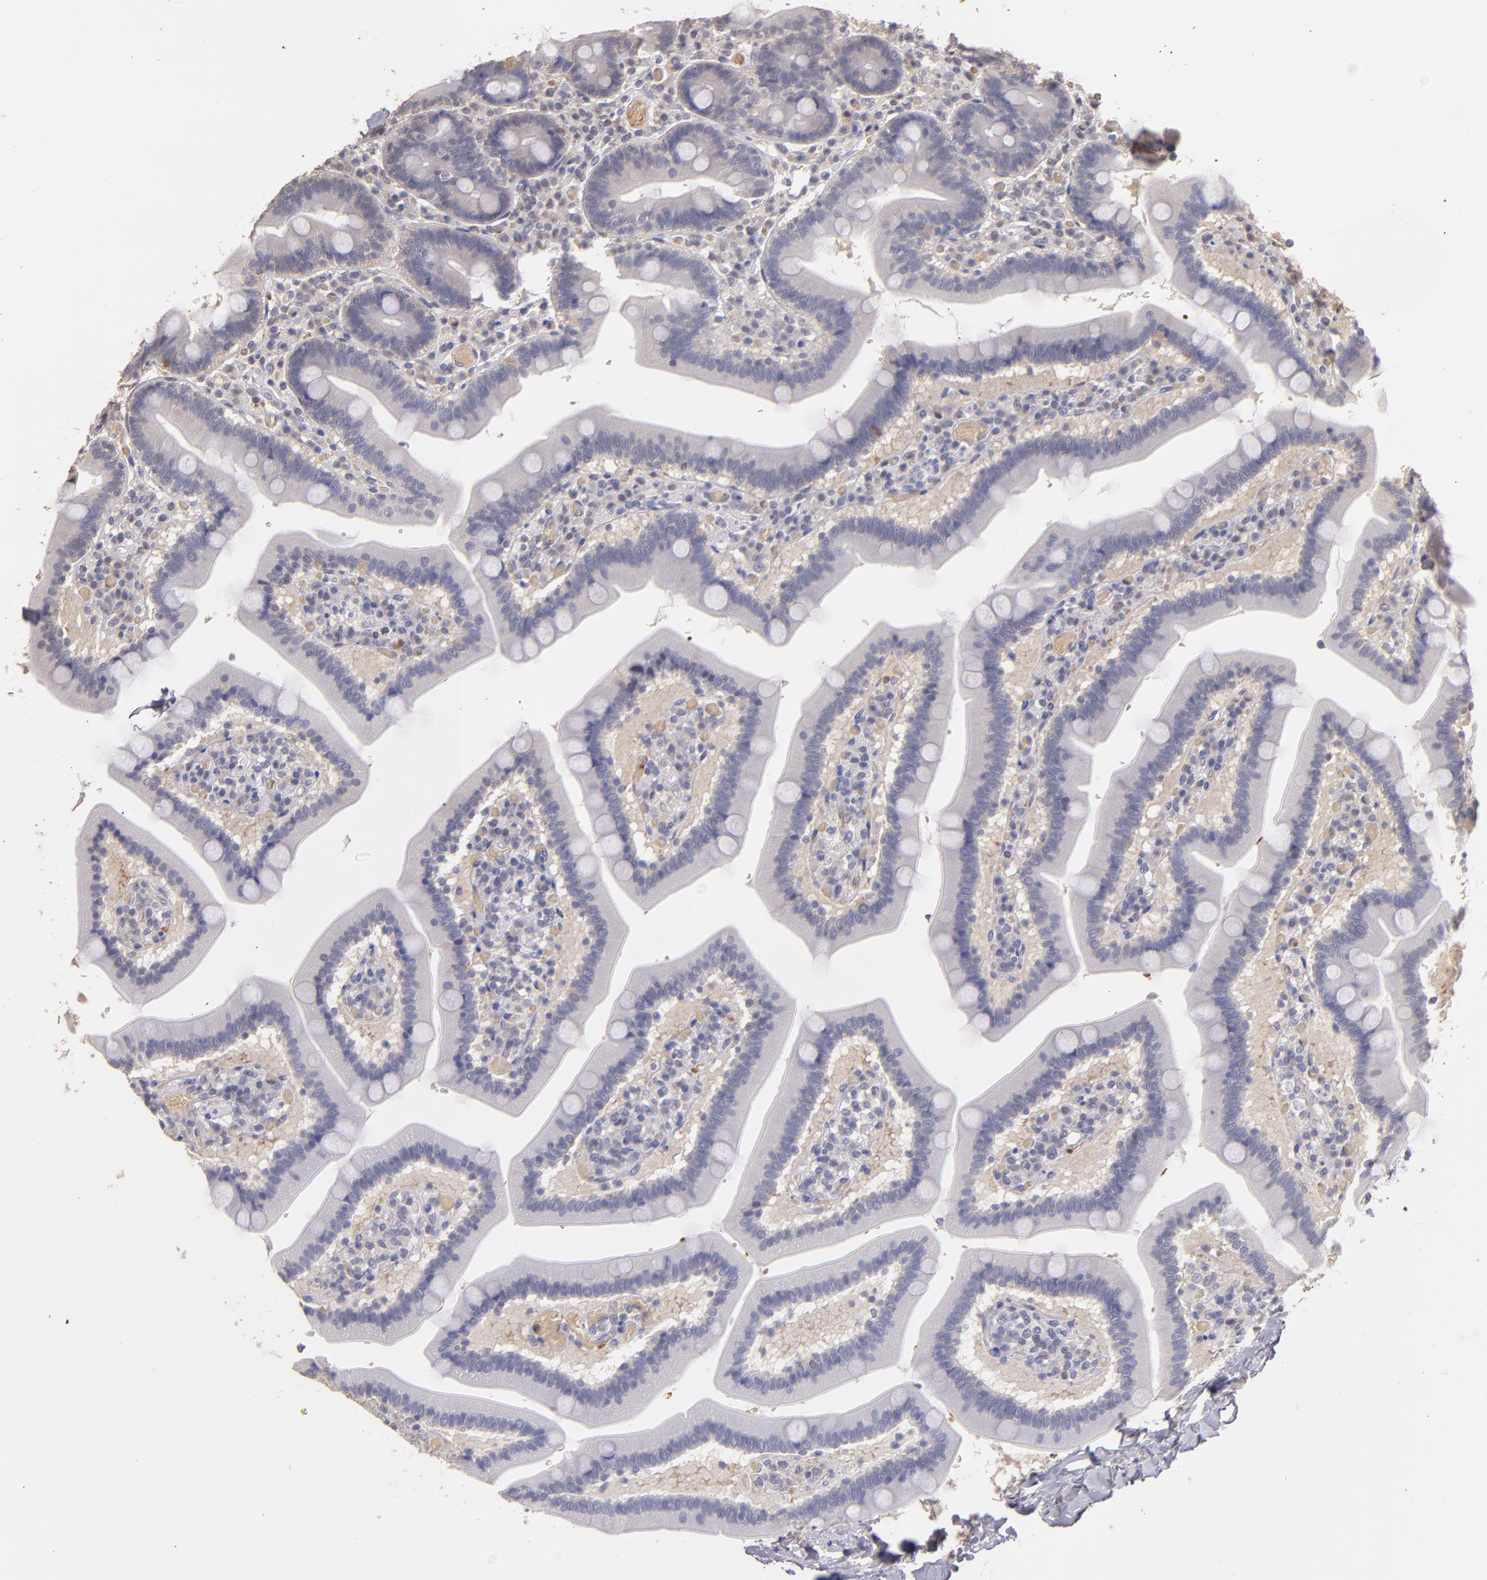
{"staining": {"intensity": "moderate", "quantity": ">75%", "location": "cytoplasmic/membranous"}, "tissue": "duodenum", "cell_type": "Glandular cells", "image_type": "normal", "snomed": [{"axis": "morphology", "description": "Normal tissue, NOS"}, {"axis": "topography", "description": "Duodenum"}], "caption": "Brown immunohistochemical staining in unremarkable duodenum demonstrates moderate cytoplasmic/membranous staining in approximately >75% of glandular cells.", "gene": "SERPINC1", "patient": {"sex": "male", "age": 66}}